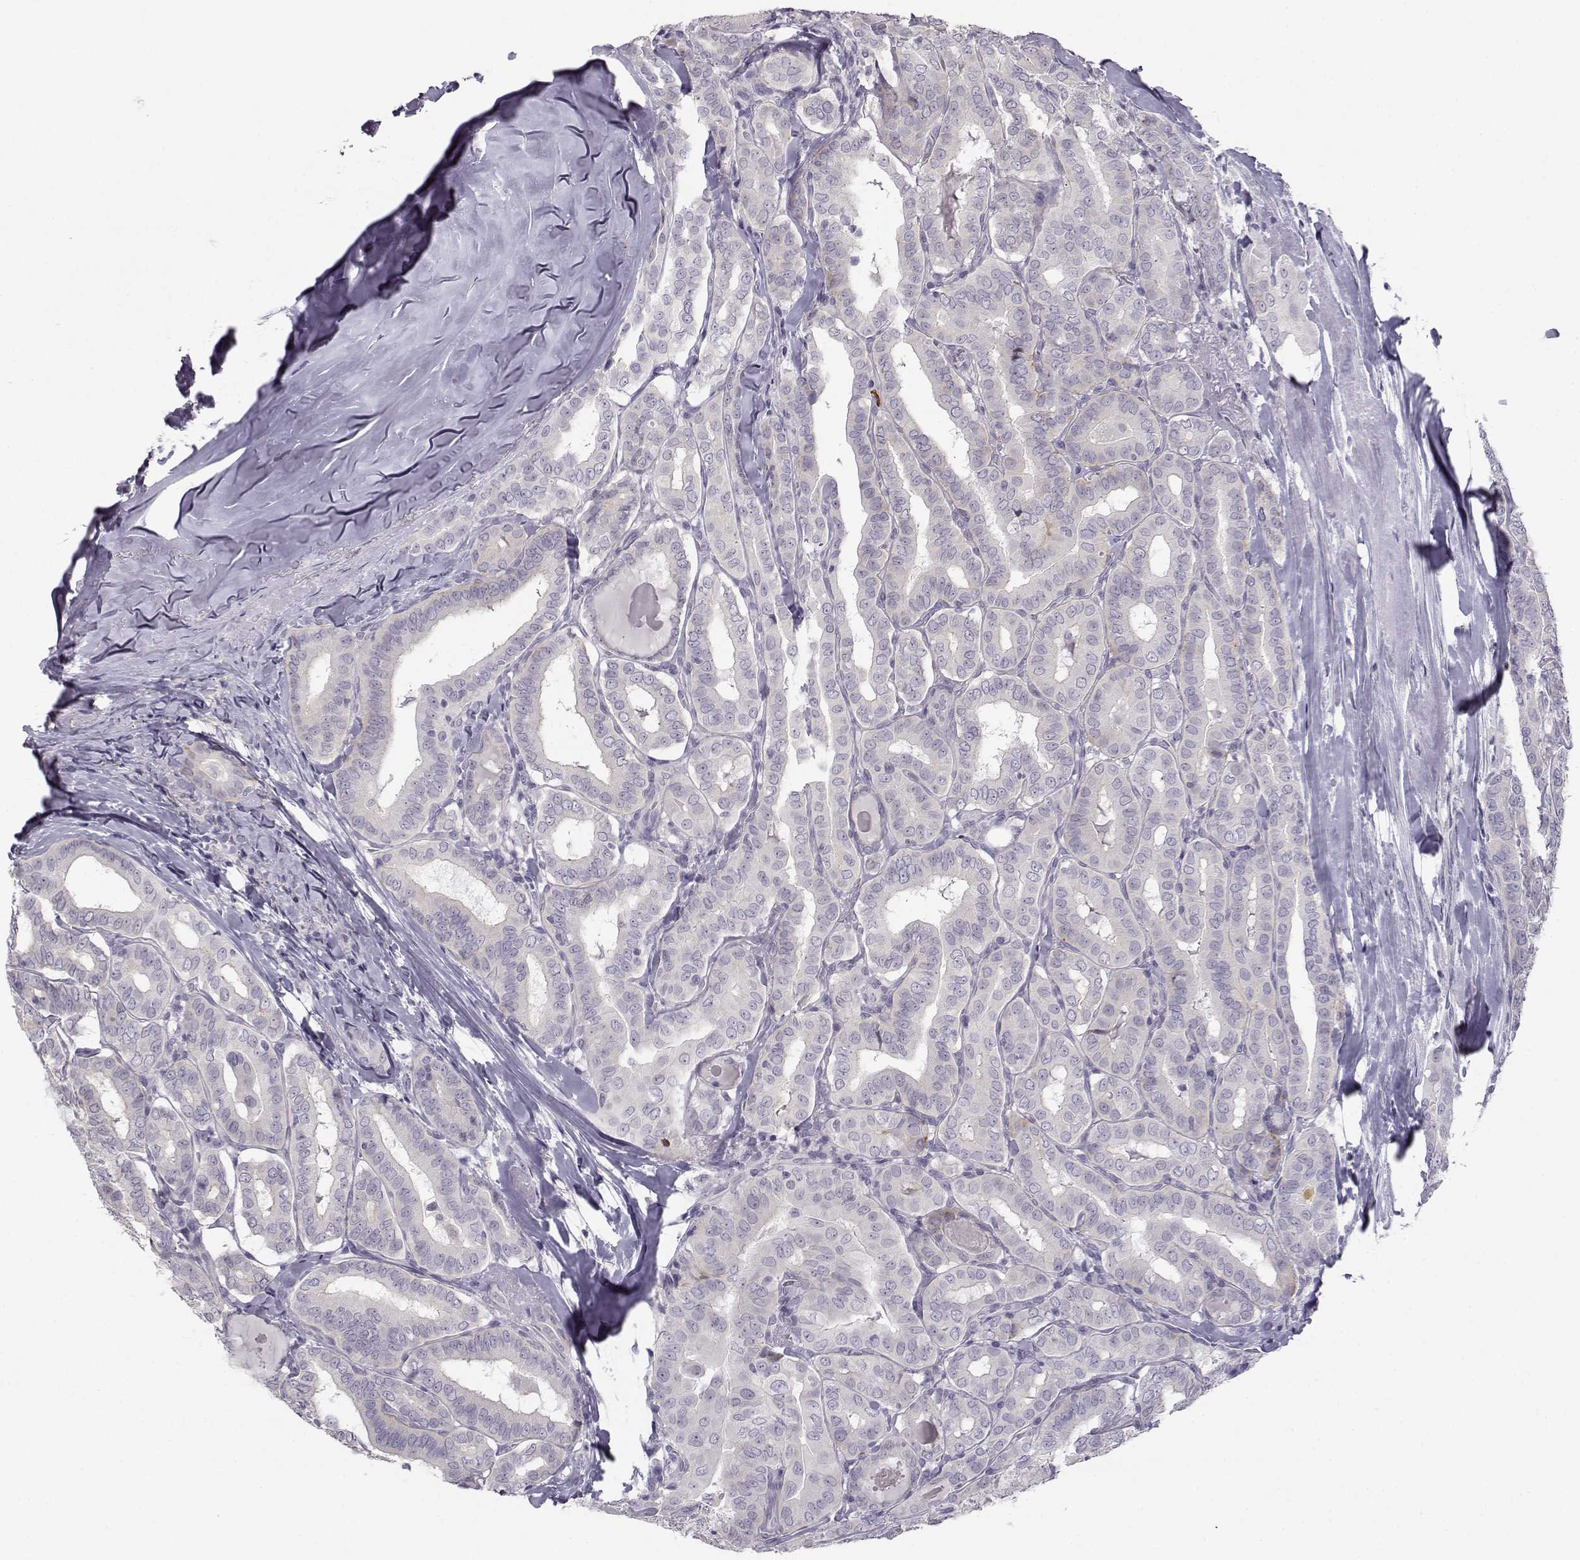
{"staining": {"intensity": "negative", "quantity": "none", "location": "none"}, "tissue": "thyroid cancer", "cell_type": "Tumor cells", "image_type": "cancer", "snomed": [{"axis": "morphology", "description": "Papillary adenocarcinoma, NOS"}, {"axis": "morphology", "description": "Papillary adenoma metastatic"}, {"axis": "topography", "description": "Thyroid gland"}], "caption": "Tumor cells are negative for protein expression in human thyroid papillary adenoma metastatic.", "gene": "MYCBPAP", "patient": {"sex": "female", "age": 50}}